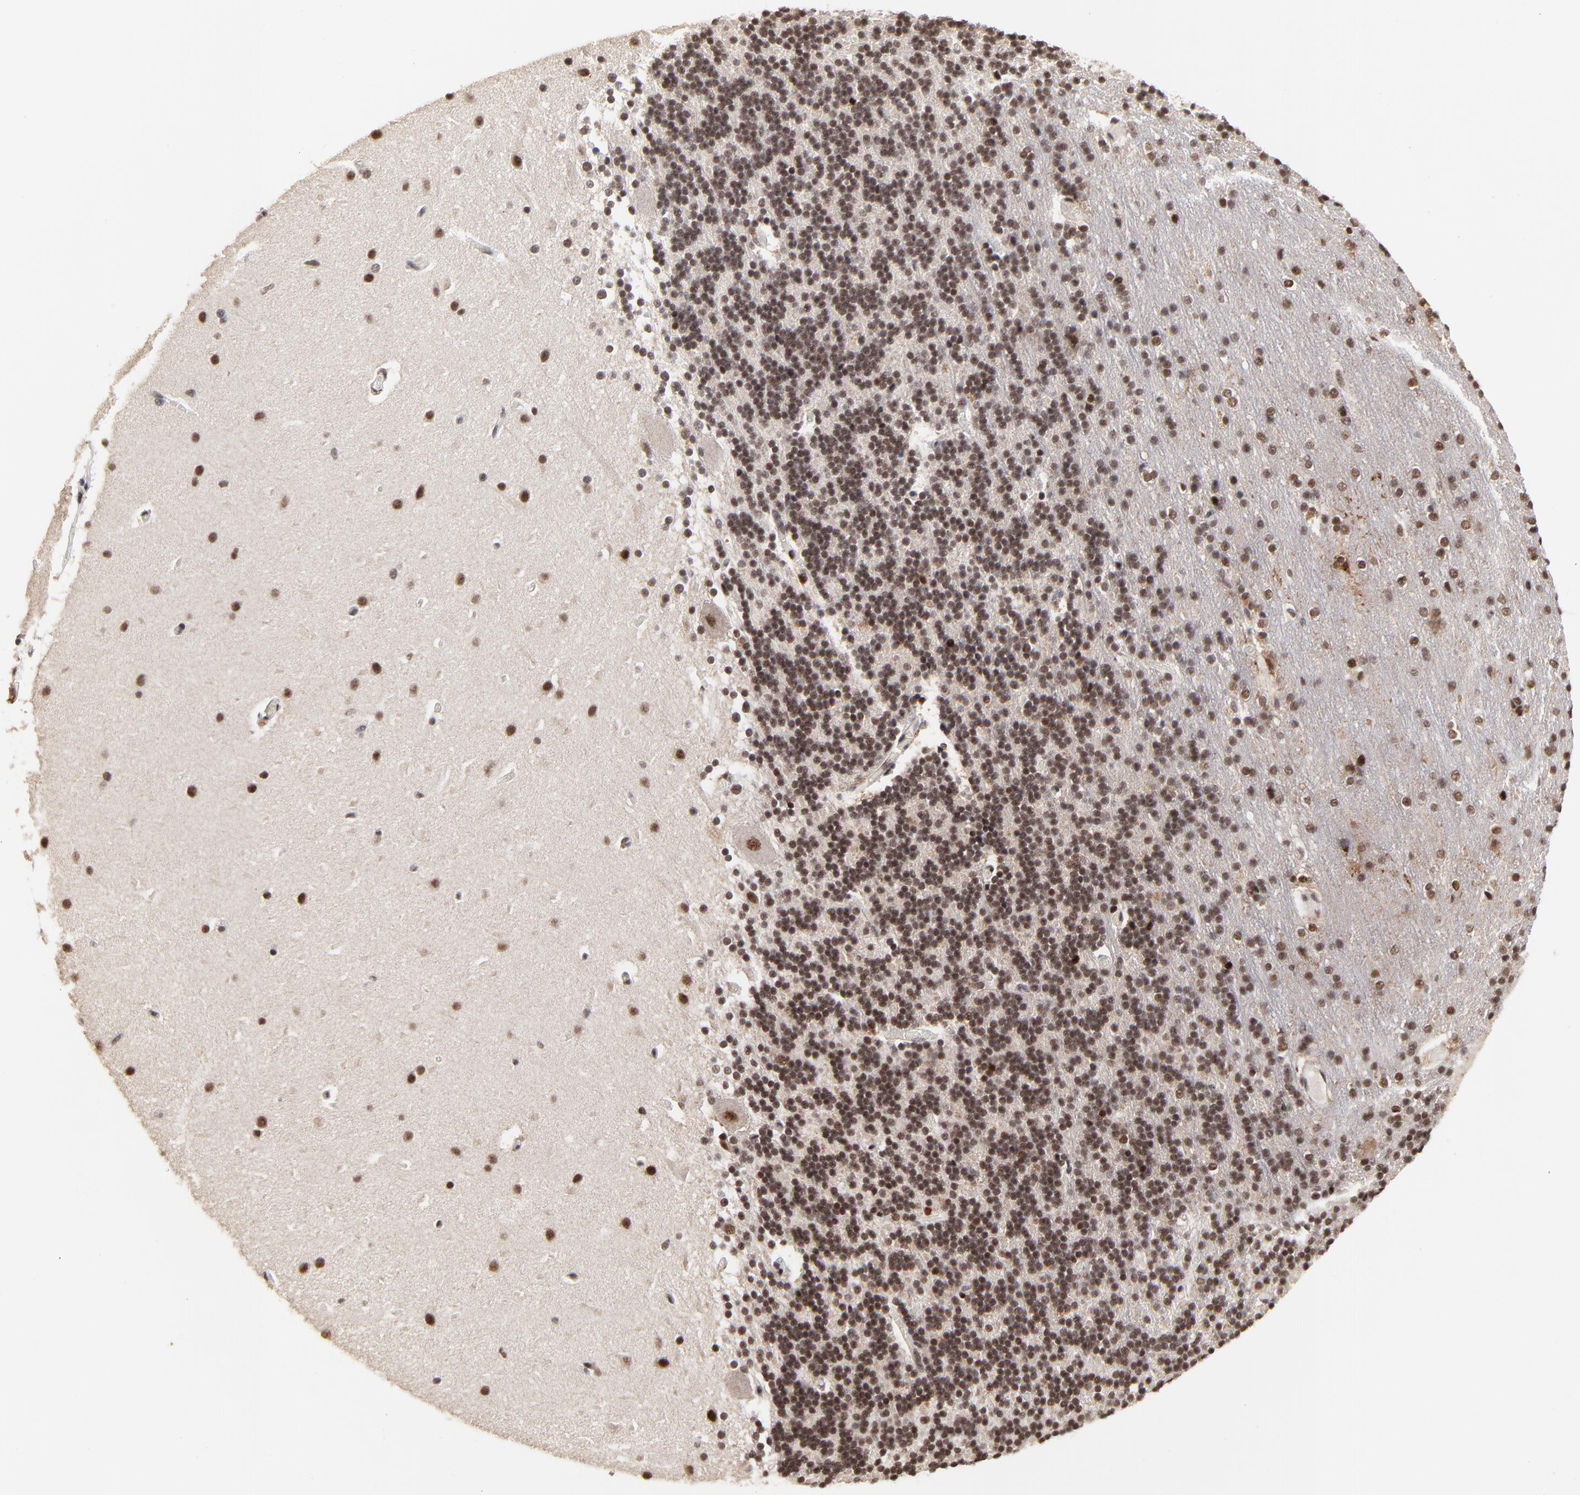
{"staining": {"intensity": "strong", "quantity": ">75%", "location": "nuclear"}, "tissue": "cerebellum", "cell_type": "Cells in granular layer", "image_type": "normal", "snomed": [{"axis": "morphology", "description": "Normal tissue, NOS"}, {"axis": "topography", "description": "Cerebellum"}], "caption": "Normal cerebellum displays strong nuclear staining in about >75% of cells in granular layer, visualized by immunohistochemistry.", "gene": "RBM22", "patient": {"sex": "female", "age": 54}}